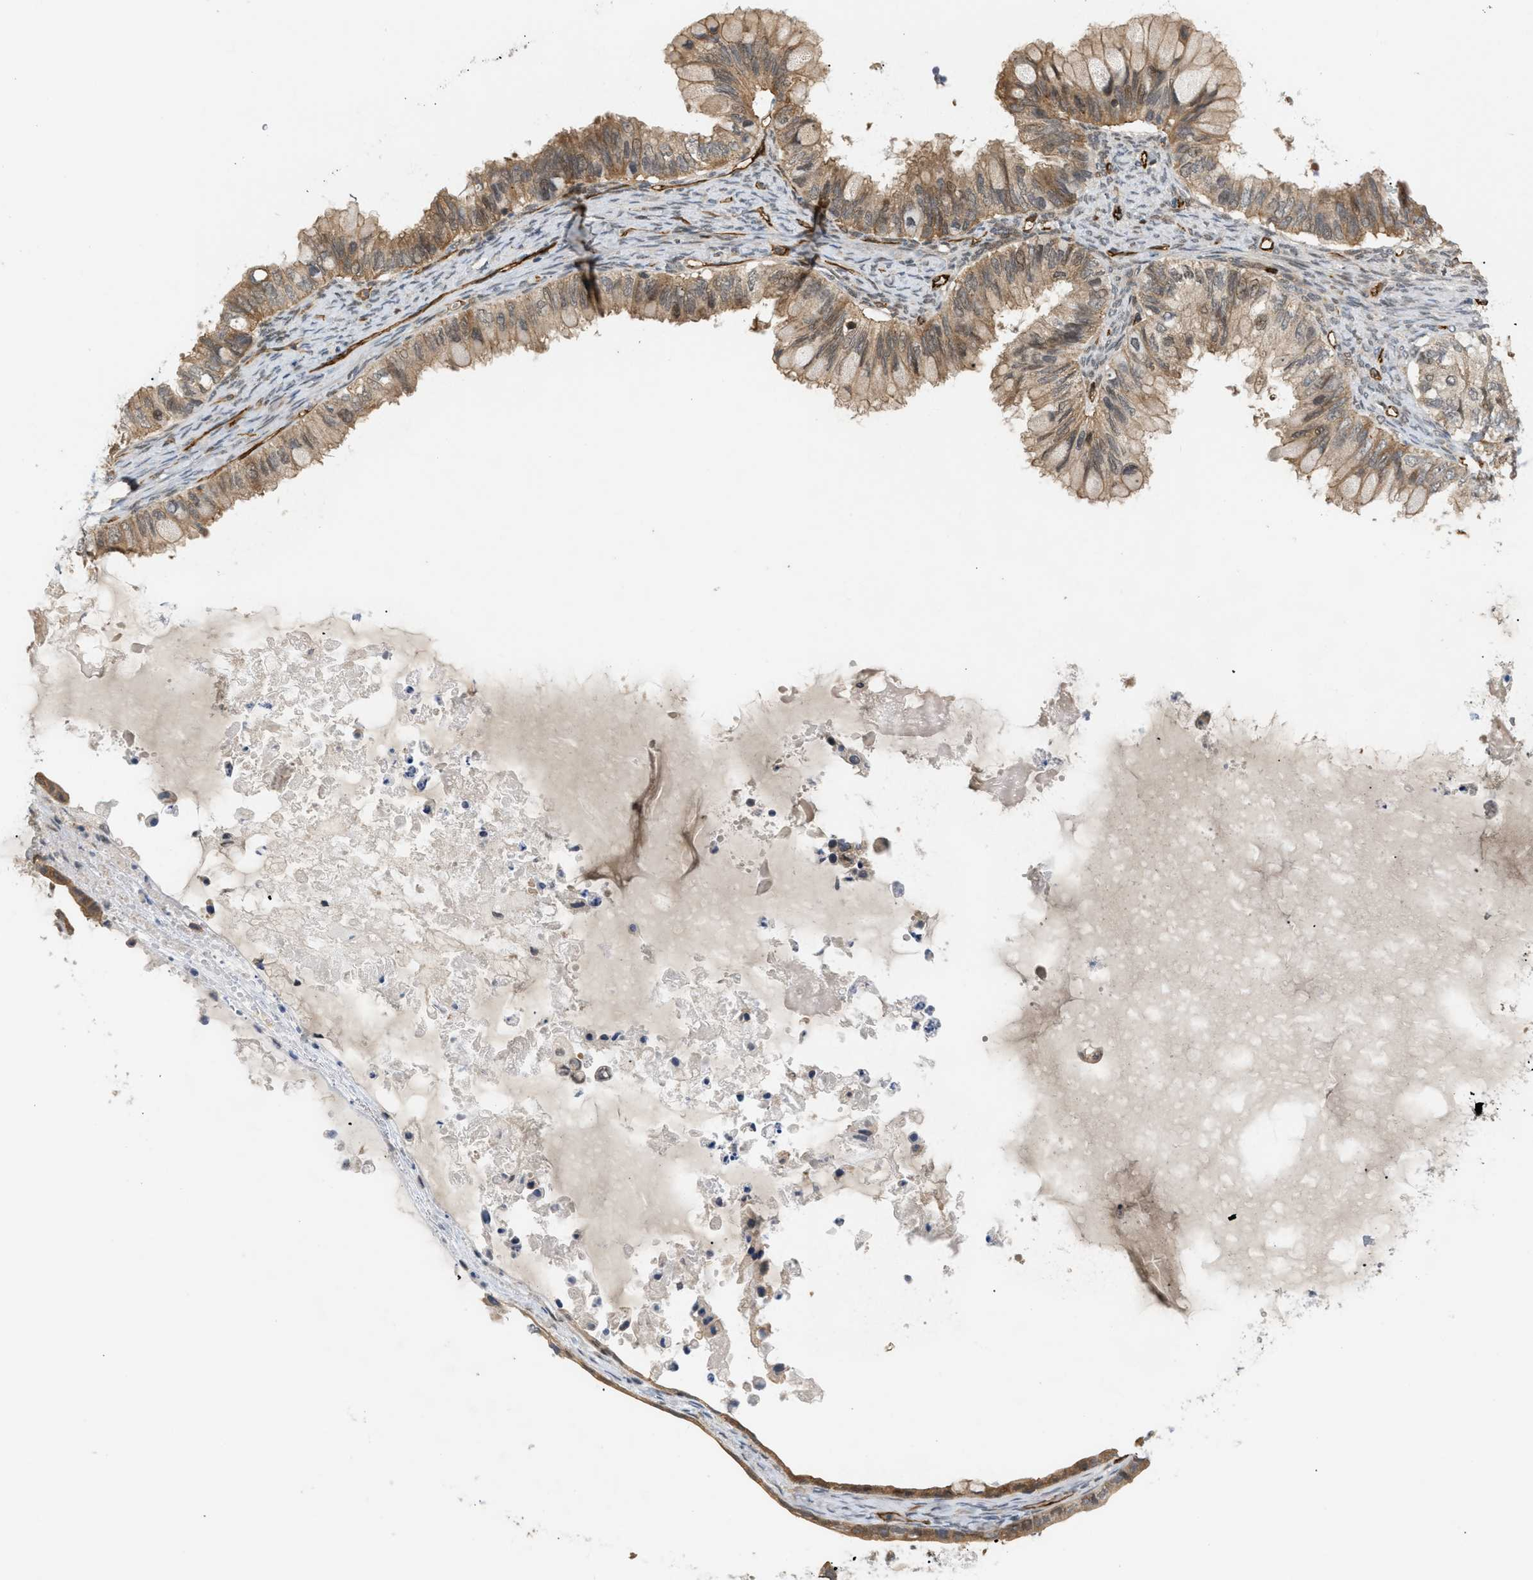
{"staining": {"intensity": "moderate", "quantity": ">75%", "location": "cytoplasmic/membranous"}, "tissue": "ovarian cancer", "cell_type": "Tumor cells", "image_type": "cancer", "snomed": [{"axis": "morphology", "description": "Cystadenocarcinoma, mucinous, NOS"}, {"axis": "topography", "description": "Ovary"}], "caption": "Human ovarian cancer stained for a protein (brown) demonstrates moderate cytoplasmic/membranous positive positivity in about >75% of tumor cells.", "gene": "PALMD", "patient": {"sex": "female", "age": 80}}